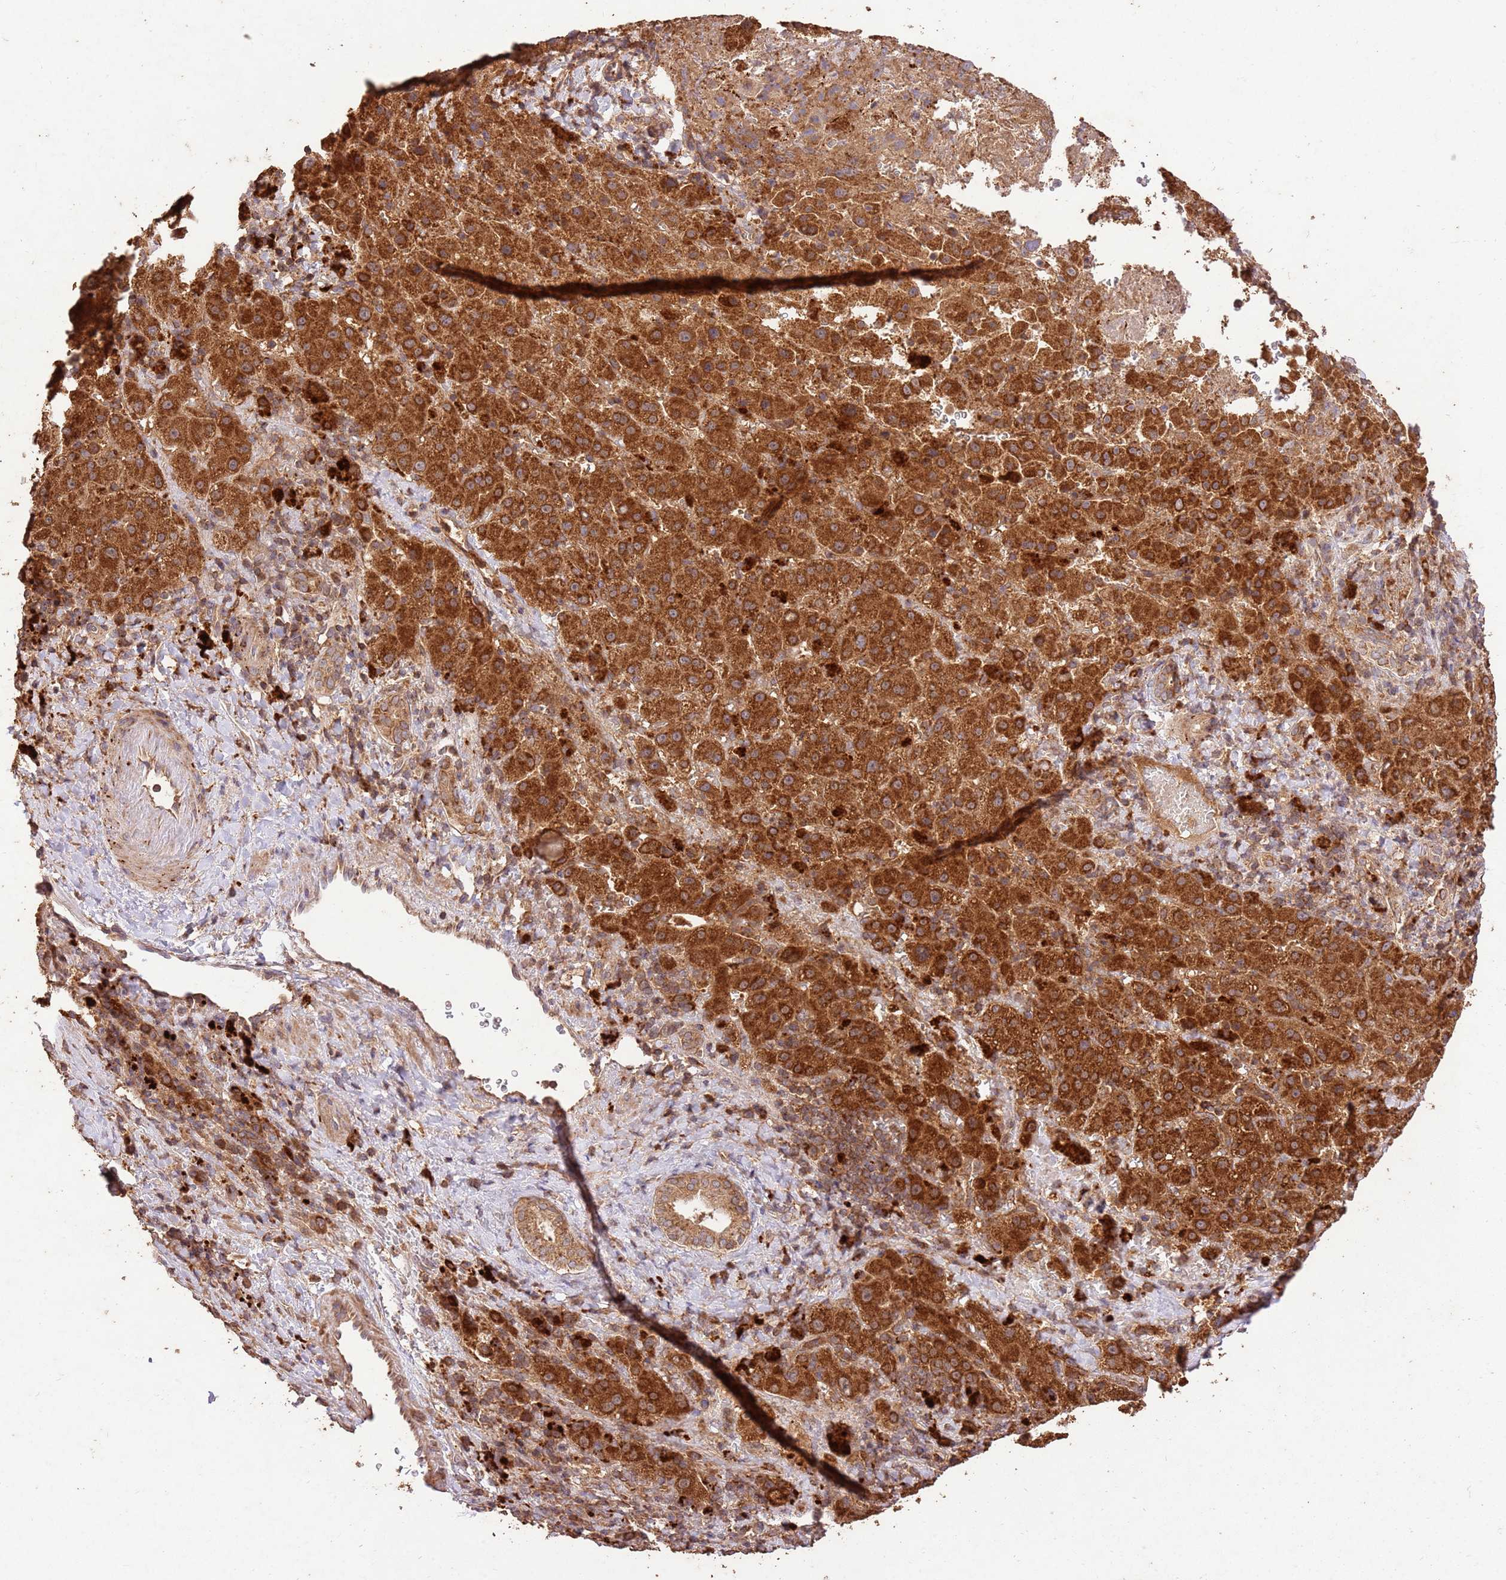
{"staining": {"intensity": "strong", "quantity": ">75%", "location": "cytoplasmic/membranous"}, "tissue": "liver cancer", "cell_type": "Tumor cells", "image_type": "cancer", "snomed": [{"axis": "morphology", "description": "Carcinoma, Hepatocellular, NOS"}, {"axis": "topography", "description": "Liver"}], "caption": "Immunohistochemistry (IHC) histopathology image of human liver cancer stained for a protein (brown), which shows high levels of strong cytoplasmic/membranous positivity in about >75% of tumor cells.", "gene": "LRRC28", "patient": {"sex": "female", "age": 58}}